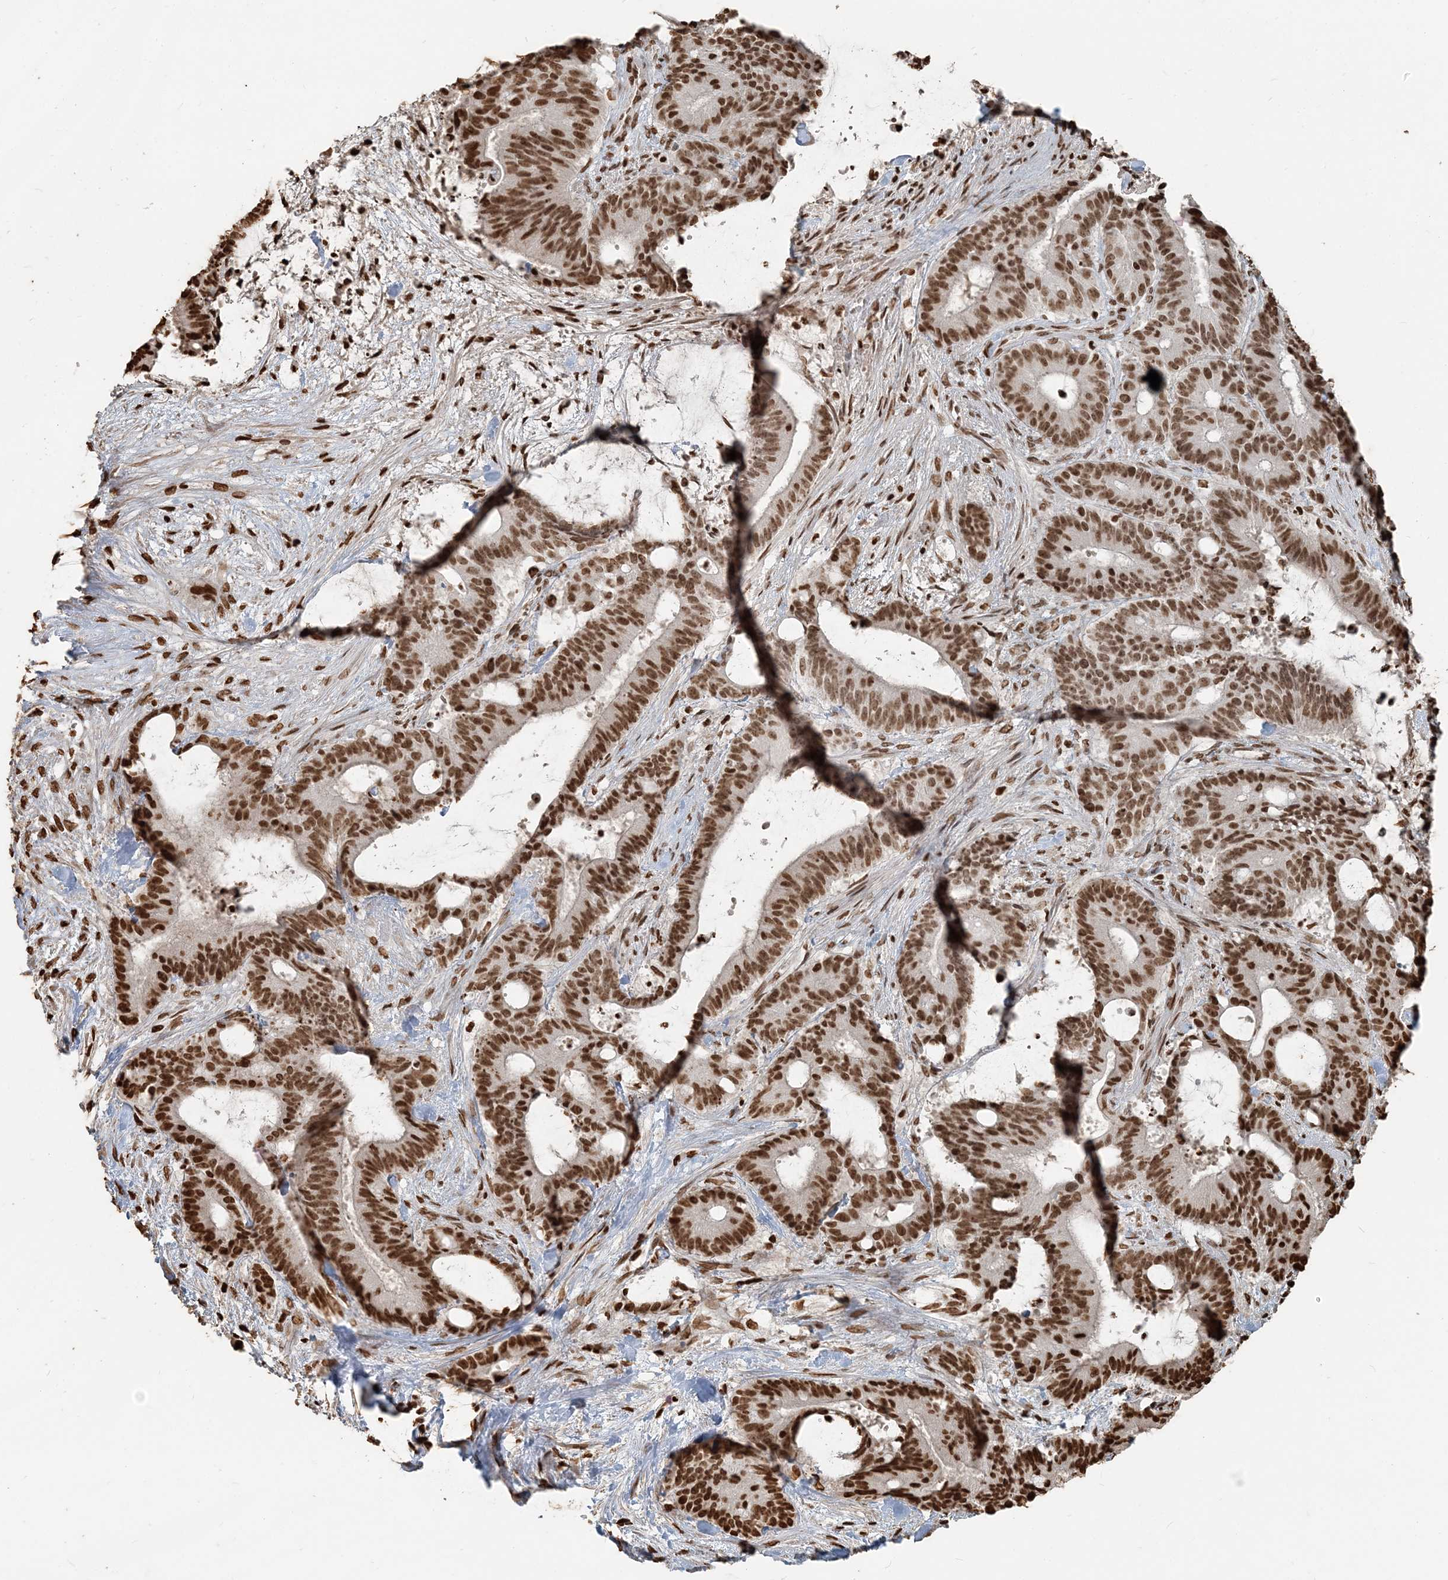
{"staining": {"intensity": "strong", "quantity": ">75%", "location": "nuclear"}, "tissue": "liver cancer", "cell_type": "Tumor cells", "image_type": "cancer", "snomed": [{"axis": "morphology", "description": "Normal tissue, NOS"}, {"axis": "morphology", "description": "Cholangiocarcinoma"}, {"axis": "topography", "description": "Liver"}, {"axis": "topography", "description": "Peripheral nerve tissue"}], "caption": "Immunohistochemistry (IHC) staining of cholangiocarcinoma (liver), which demonstrates high levels of strong nuclear staining in about >75% of tumor cells indicating strong nuclear protein staining. The staining was performed using DAB (3,3'-diaminobenzidine) (brown) for protein detection and nuclei were counterstained in hematoxylin (blue).", "gene": "H3-3B", "patient": {"sex": "female", "age": 73}}